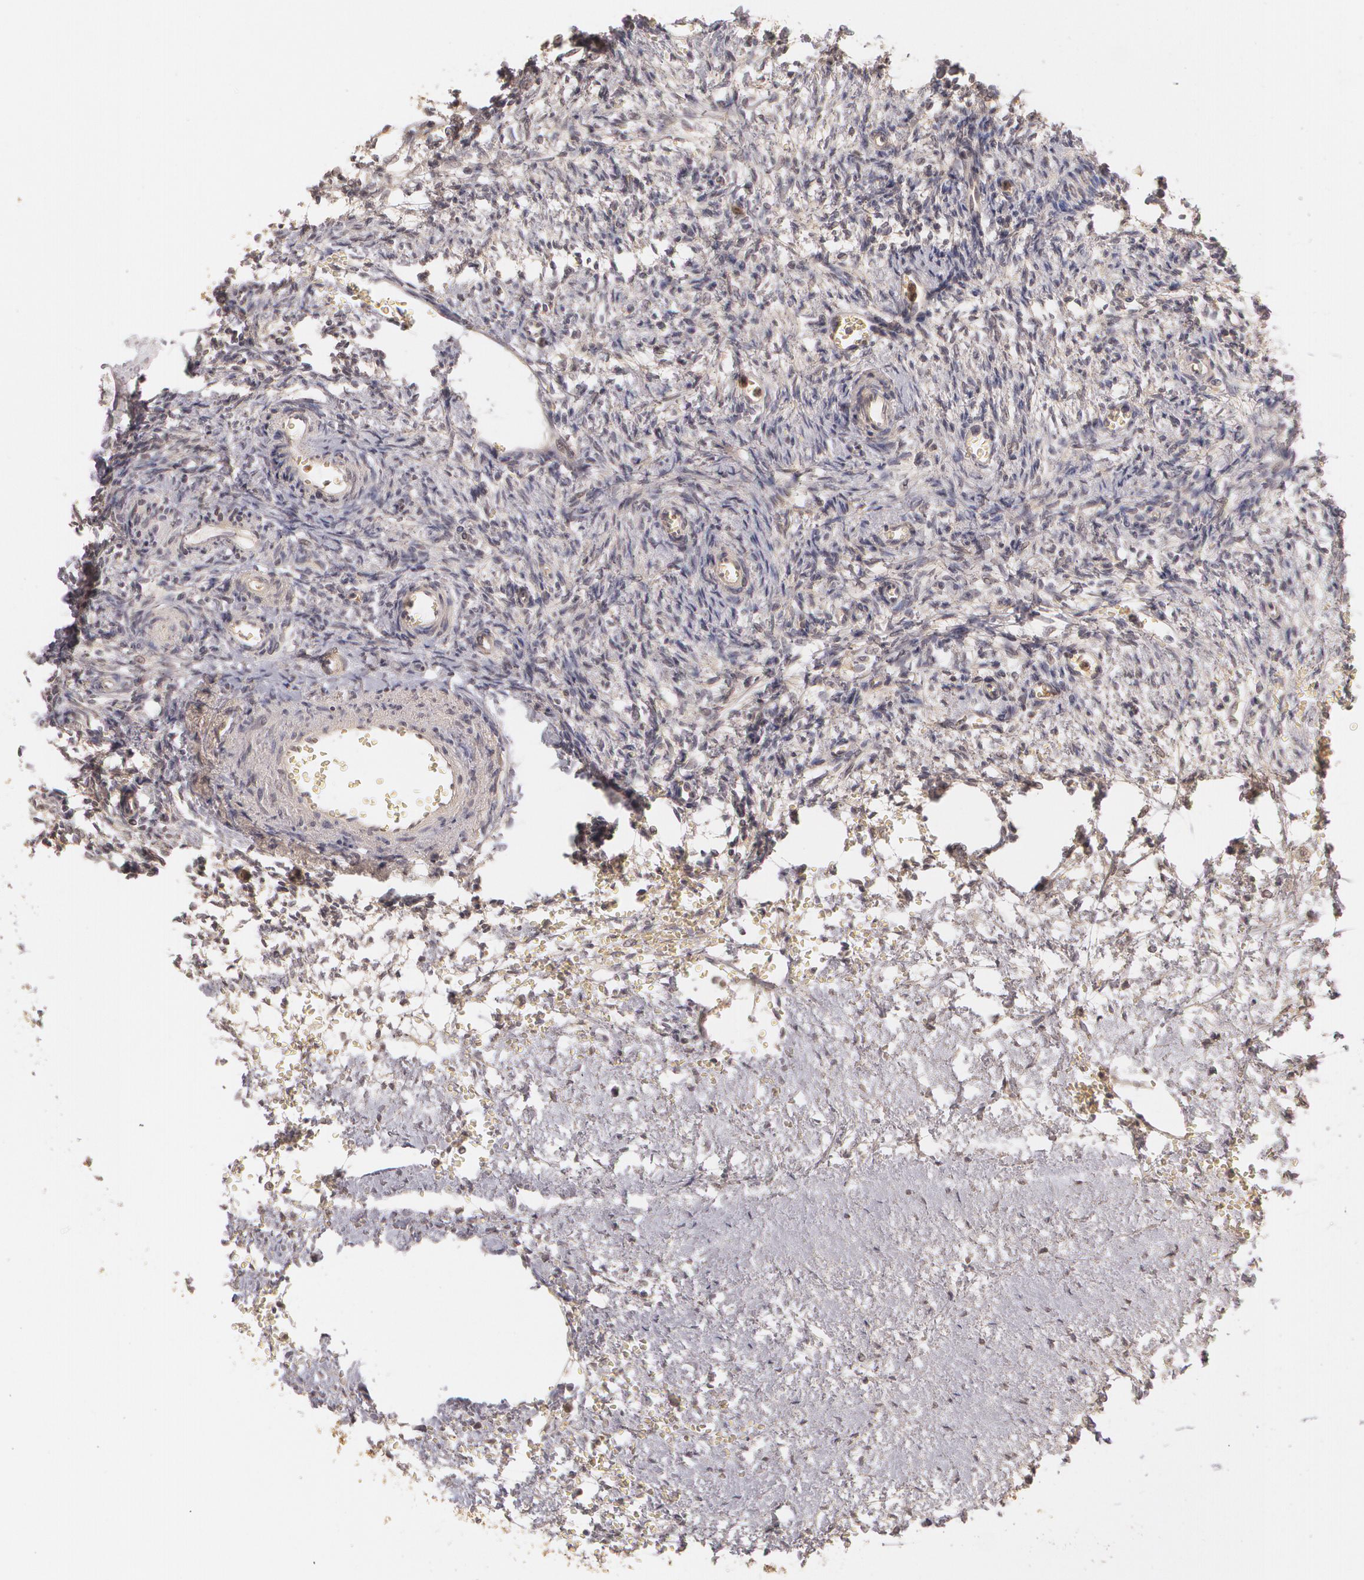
{"staining": {"intensity": "moderate", "quantity": ">75%", "location": "cytoplasmic/membranous"}, "tissue": "ovary", "cell_type": "Follicle cells", "image_type": "normal", "snomed": [{"axis": "morphology", "description": "Normal tissue, NOS"}, {"axis": "topography", "description": "Ovary"}], "caption": "Protein expression analysis of unremarkable ovary reveals moderate cytoplasmic/membranous expression in approximately >75% of follicle cells.", "gene": "LRG1", "patient": {"sex": "female", "age": 39}}